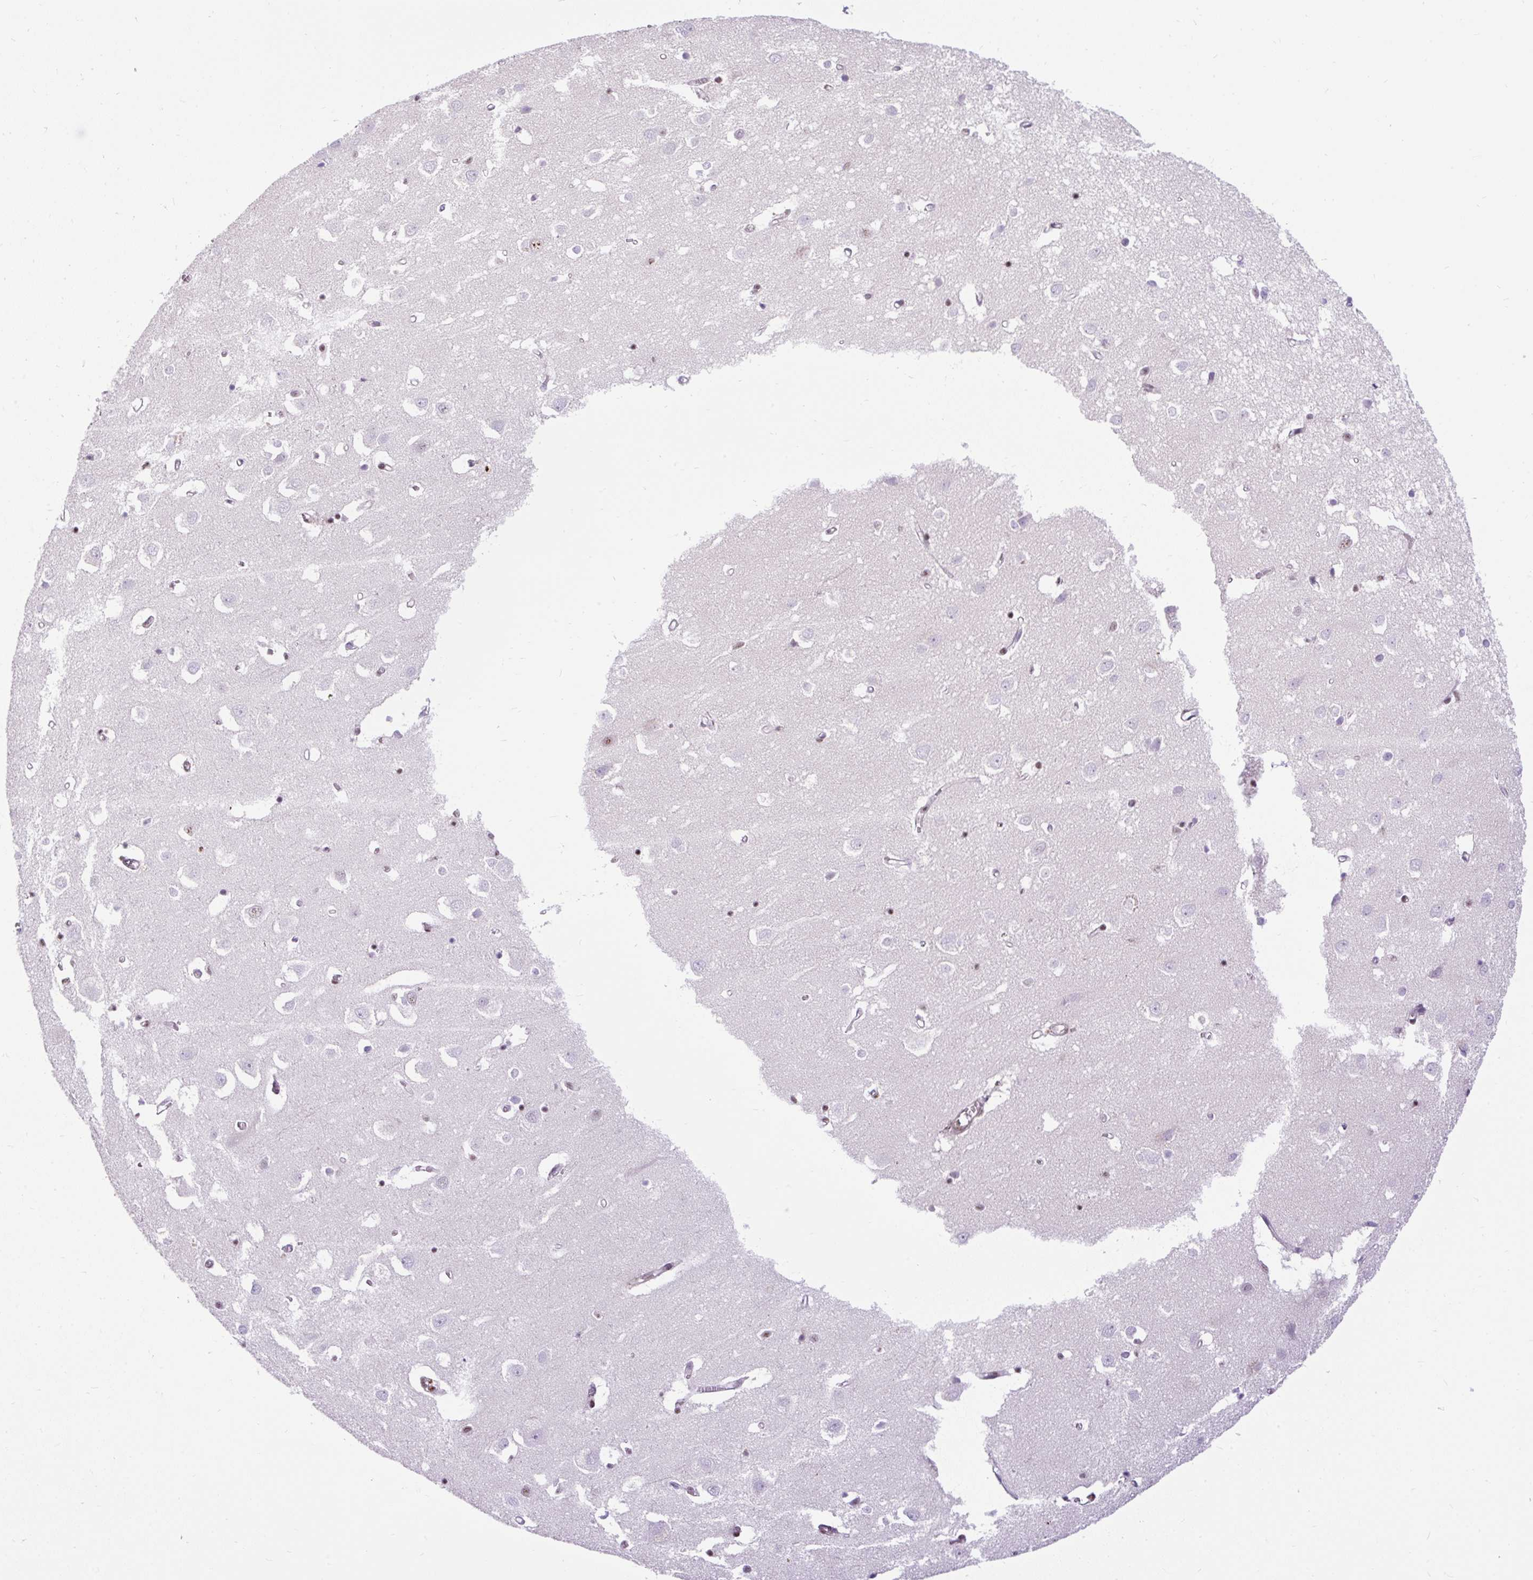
{"staining": {"intensity": "moderate", "quantity": "<25%", "location": "nuclear"}, "tissue": "cerebral cortex", "cell_type": "Endothelial cells", "image_type": "normal", "snomed": [{"axis": "morphology", "description": "Normal tissue, NOS"}, {"axis": "topography", "description": "Cerebral cortex"}], "caption": "Protein expression by IHC demonstrates moderate nuclear positivity in approximately <25% of endothelial cells in unremarkable cerebral cortex.", "gene": "SMC5", "patient": {"sex": "male", "age": 70}}